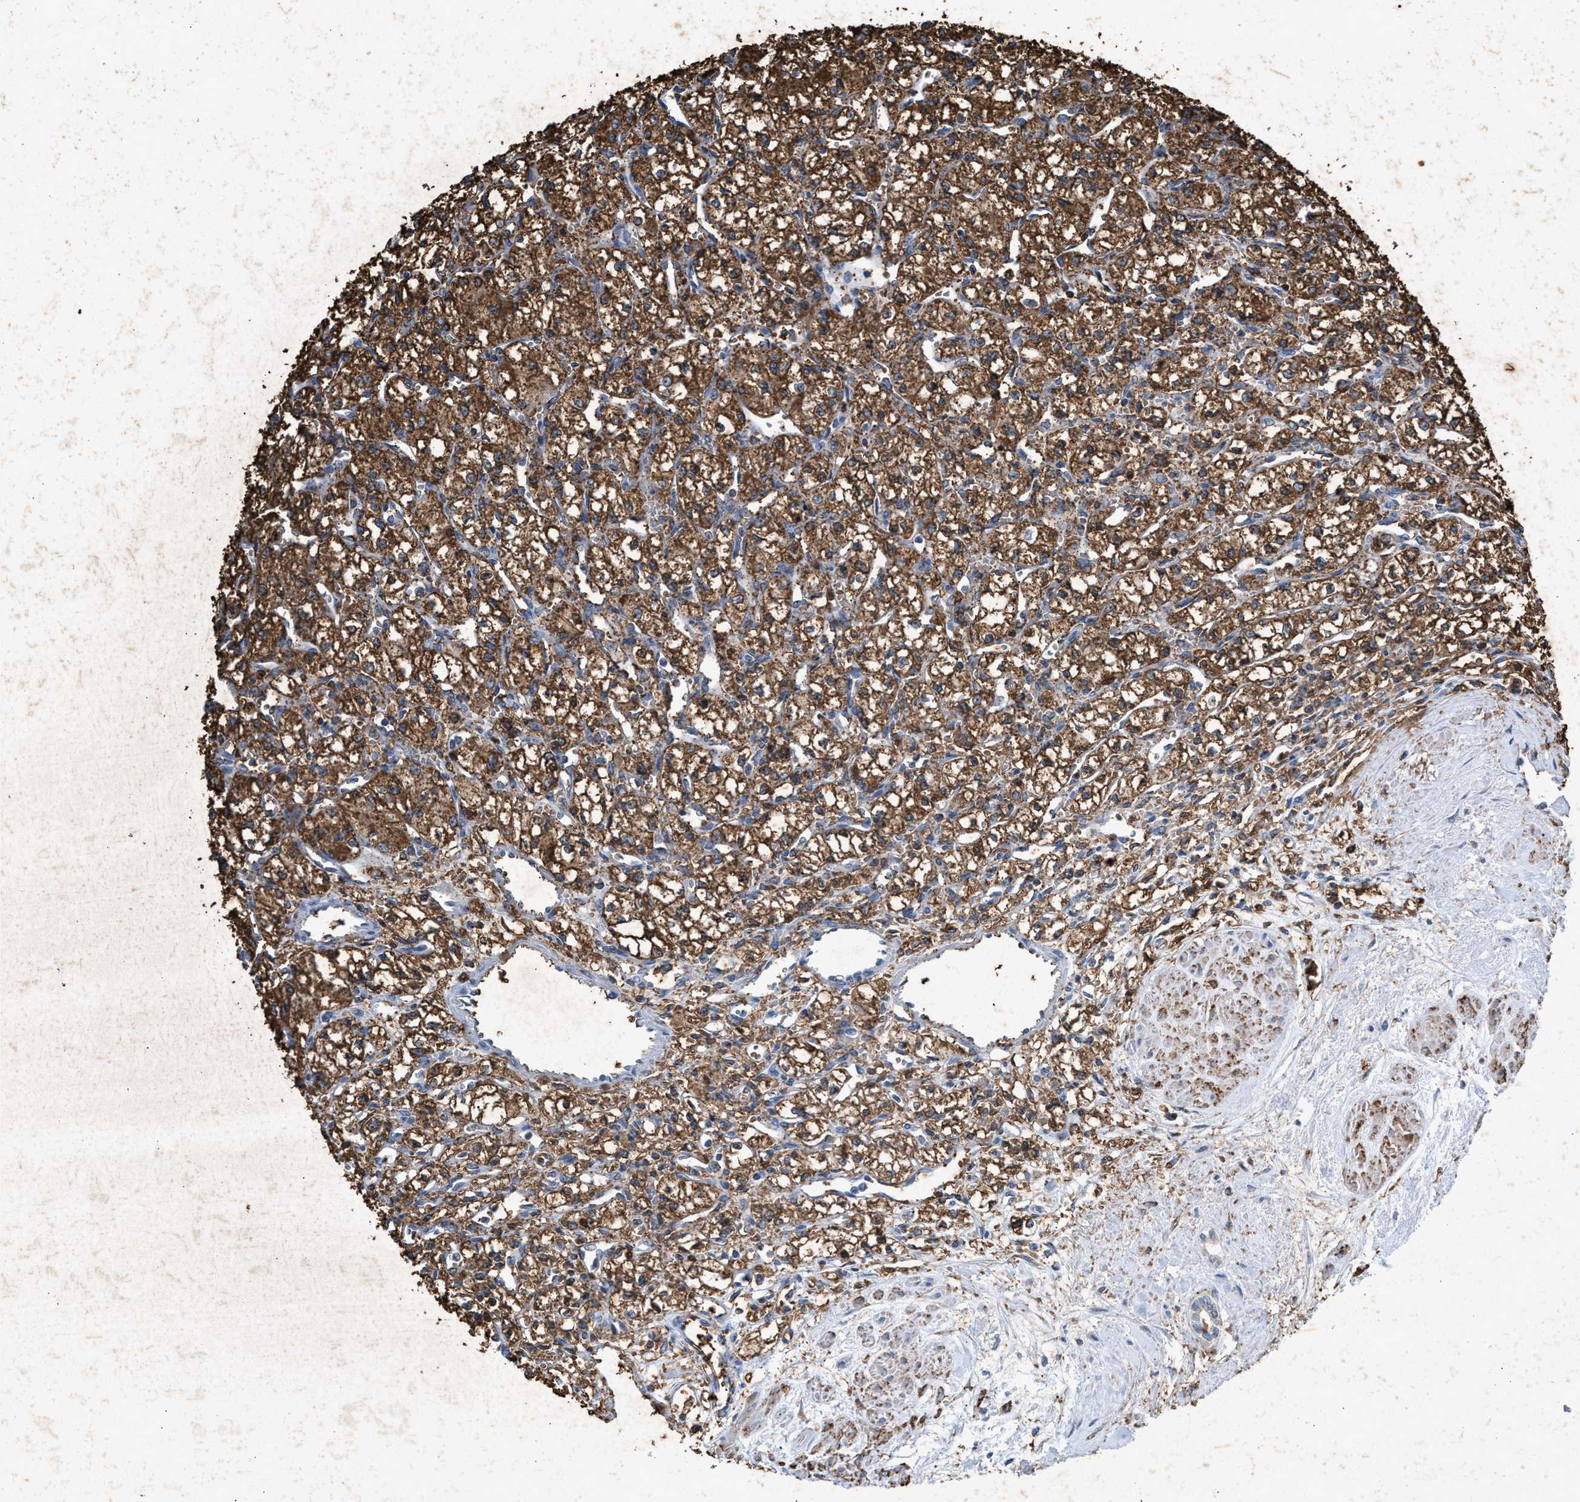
{"staining": {"intensity": "moderate", "quantity": ">75%", "location": "cytoplasmic/membranous"}, "tissue": "renal cancer", "cell_type": "Tumor cells", "image_type": "cancer", "snomed": [{"axis": "morphology", "description": "Normal tissue, NOS"}, {"axis": "morphology", "description": "Adenocarcinoma, NOS"}, {"axis": "topography", "description": "Kidney"}], "caption": "Human renal cancer stained with a protein marker reveals moderate staining in tumor cells.", "gene": "LTB4R2", "patient": {"sex": "male", "age": 59}}